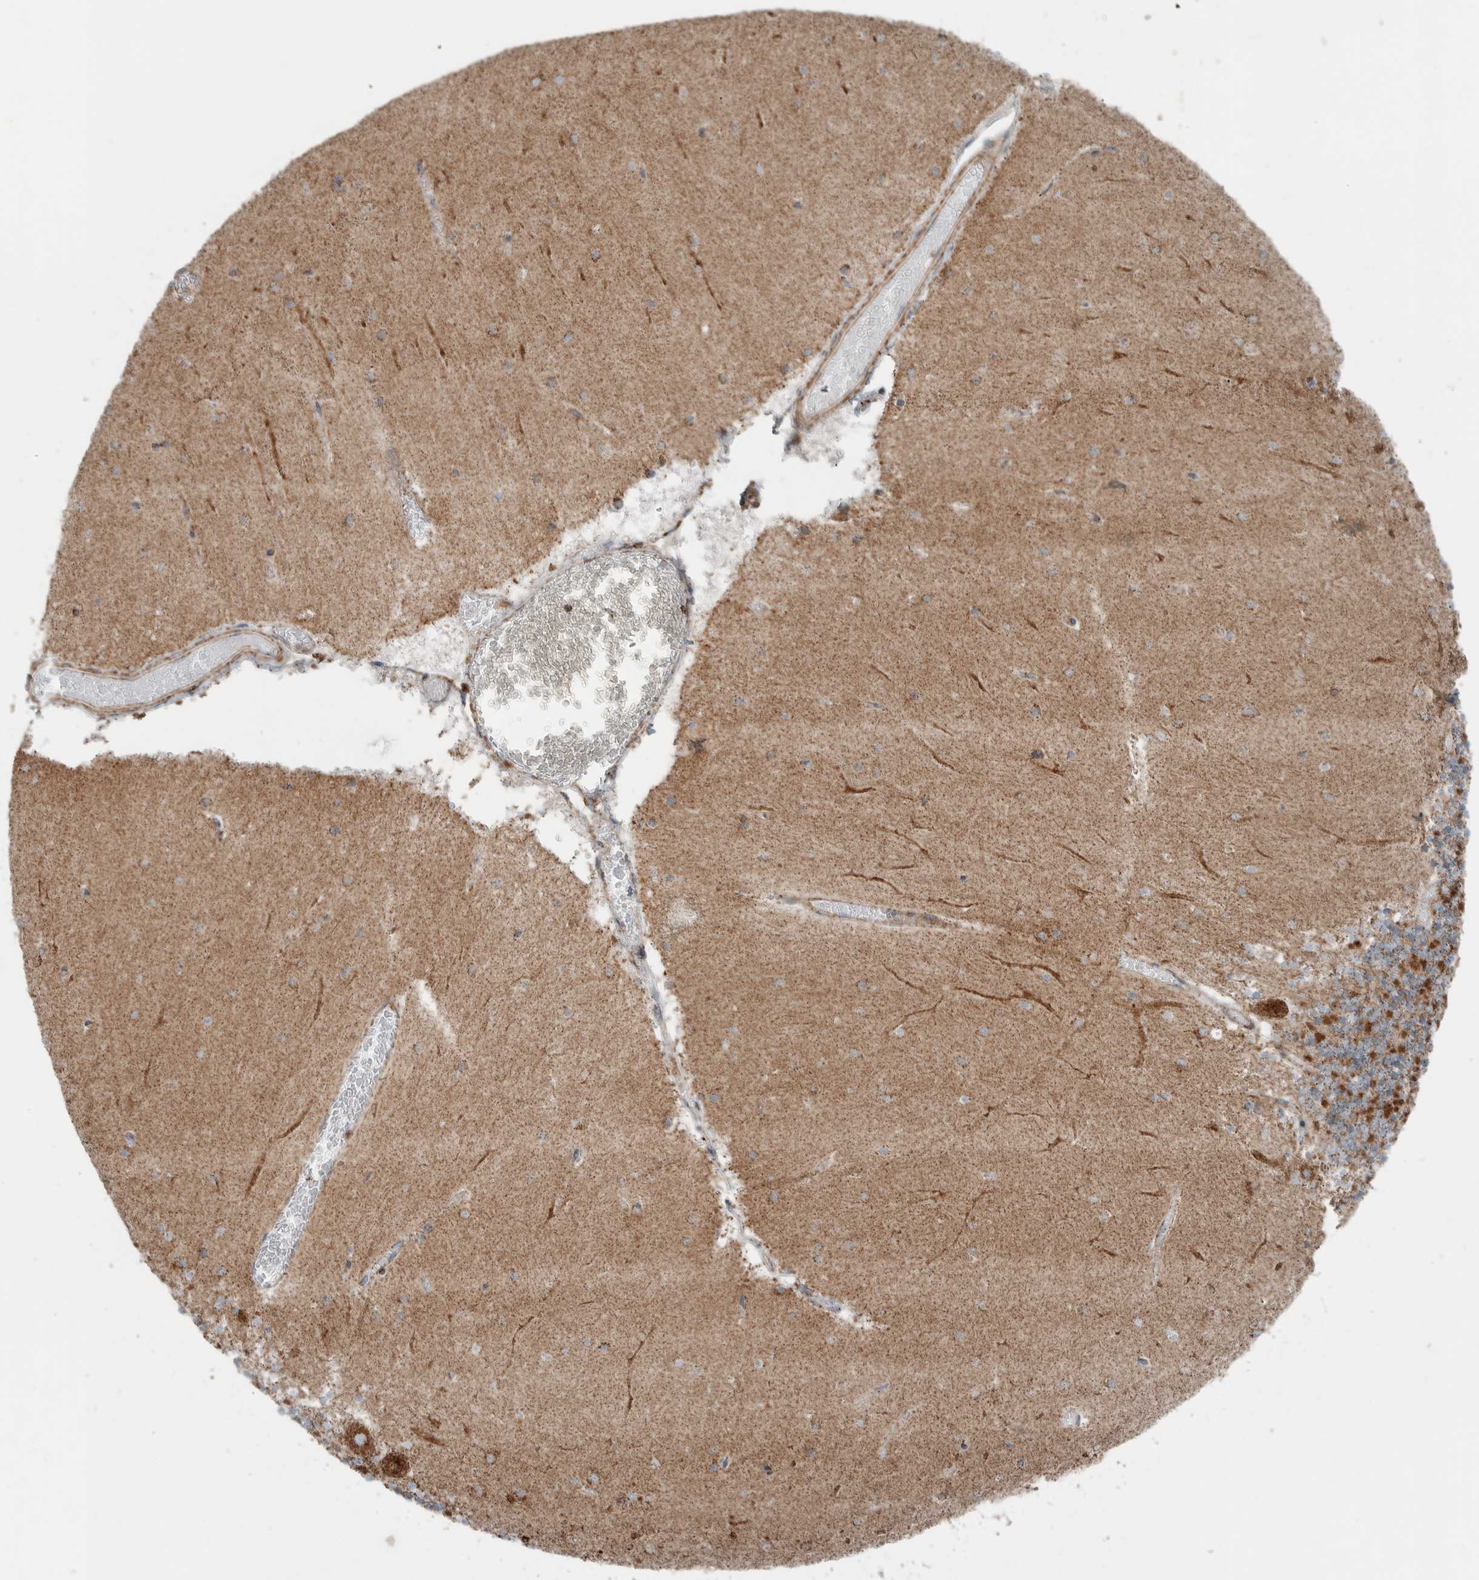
{"staining": {"intensity": "moderate", "quantity": ">75%", "location": "cytoplasmic/membranous"}, "tissue": "cerebellum", "cell_type": "Cells in granular layer", "image_type": "normal", "snomed": [{"axis": "morphology", "description": "Normal tissue, NOS"}, {"axis": "topography", "description": "Cerebellum"}], "caption": "Immunohistochemistry (IHC) micrograph of unremarkable cerebellum: cerebellum stained using immunohistochemistry (IHC) displays medium levels of moderate protein expression localized specifically in the cytoplasmic/membranous of cells in granular layer, appearing as a cytoplasmic/membranous brown color.", "gene": "CNTROB", "patient": {"sex": "female", "age": 28}}